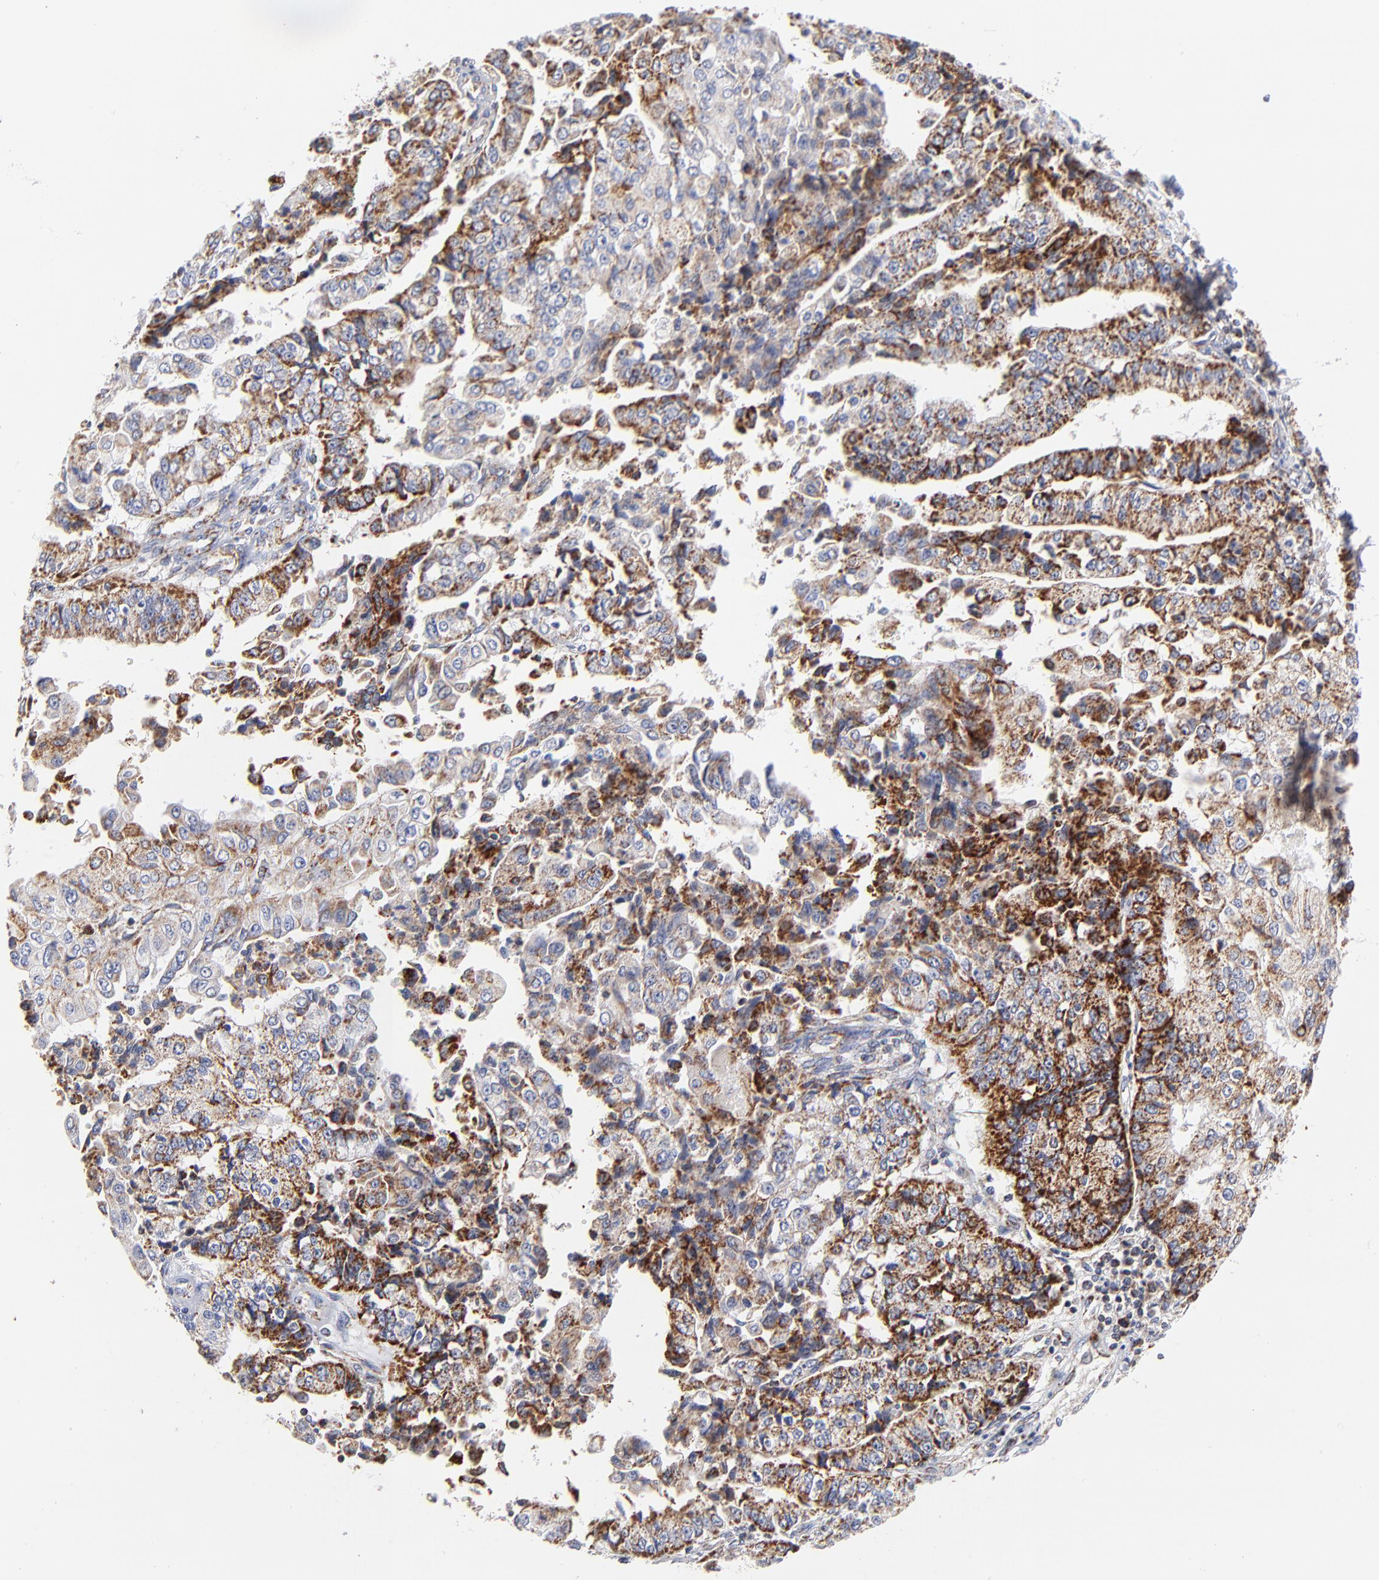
{"staining": {"intensity": "strong", "quantity": ">75%", "location": "cytoplasmic/membranous"}, "tissue": "endometrial cancer", "cell_type": "Tumor cells", "image_type": "cancer", "snomed": [{"axis": "morphology", "description": "Adenocarcinoma, NOS"}, {"axis": "topography", "description": "Endometrium"}], "caption": "Immunohistochemical staining of endometrial cancer (adenocarcinoma) displays strong cytoplasmic/membranous protein positivity in approximately >75% of tumor cells.", "gene": "DLAT", "patient": {"sex": "female", "age": 75}}